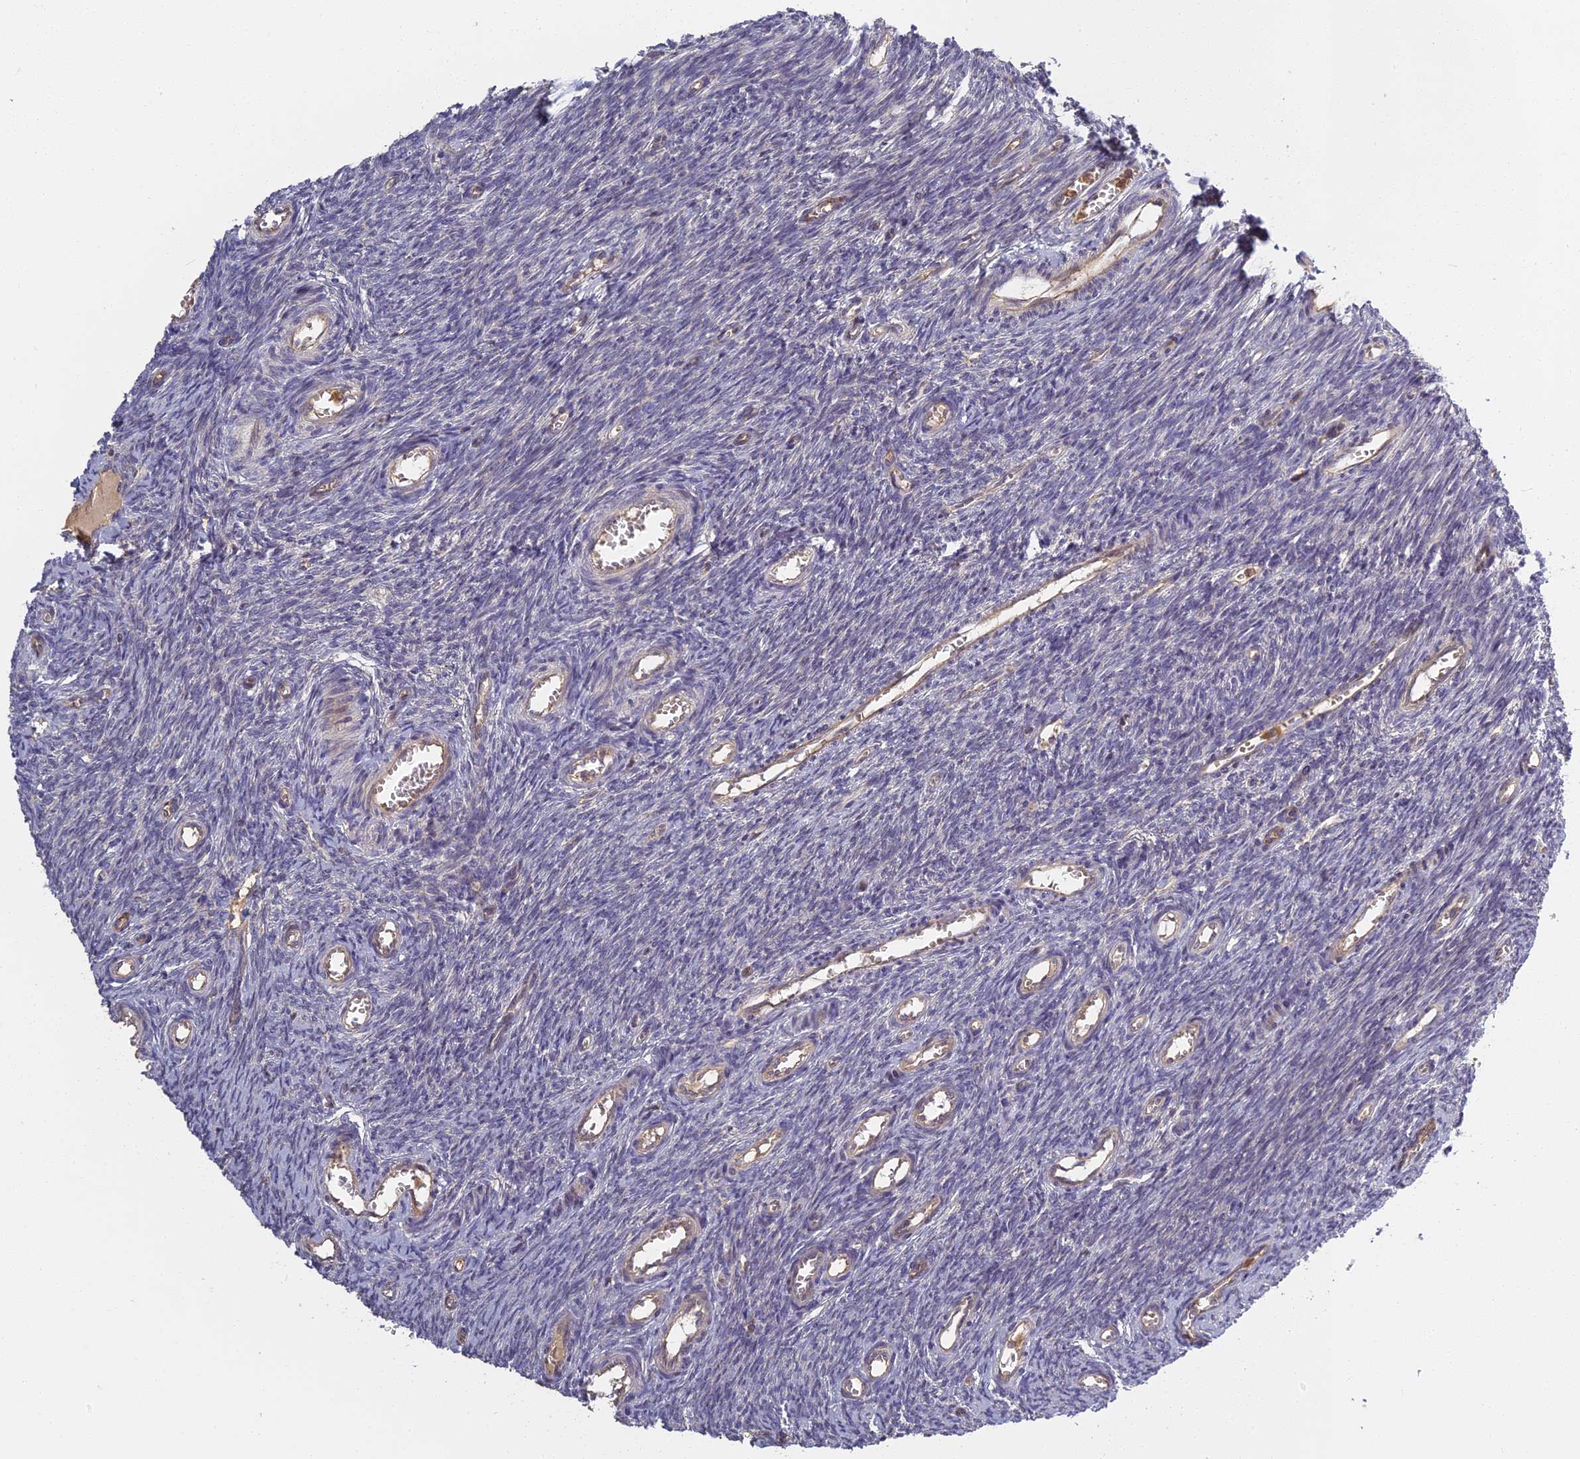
{"staining": {"intensity": "negative", "quantity": "none", "location": "none"}, "tissue": "ovary", "cell_type": "Follicle cells", "image_type": "normal", "snomed": [{"axis": "morphology", "description": "Normal tissue, NOS"}, {"axis": "topography", "description": "Ovary"}], "caption": "There is no significant positivity in follicle cells of ovary. (DAB (3,3'-diaminobenzidine) immunohistochemistry (IHC), high magnification).", "gene": "AP4E1", "patient": {"sex": "female", "age": 44}}